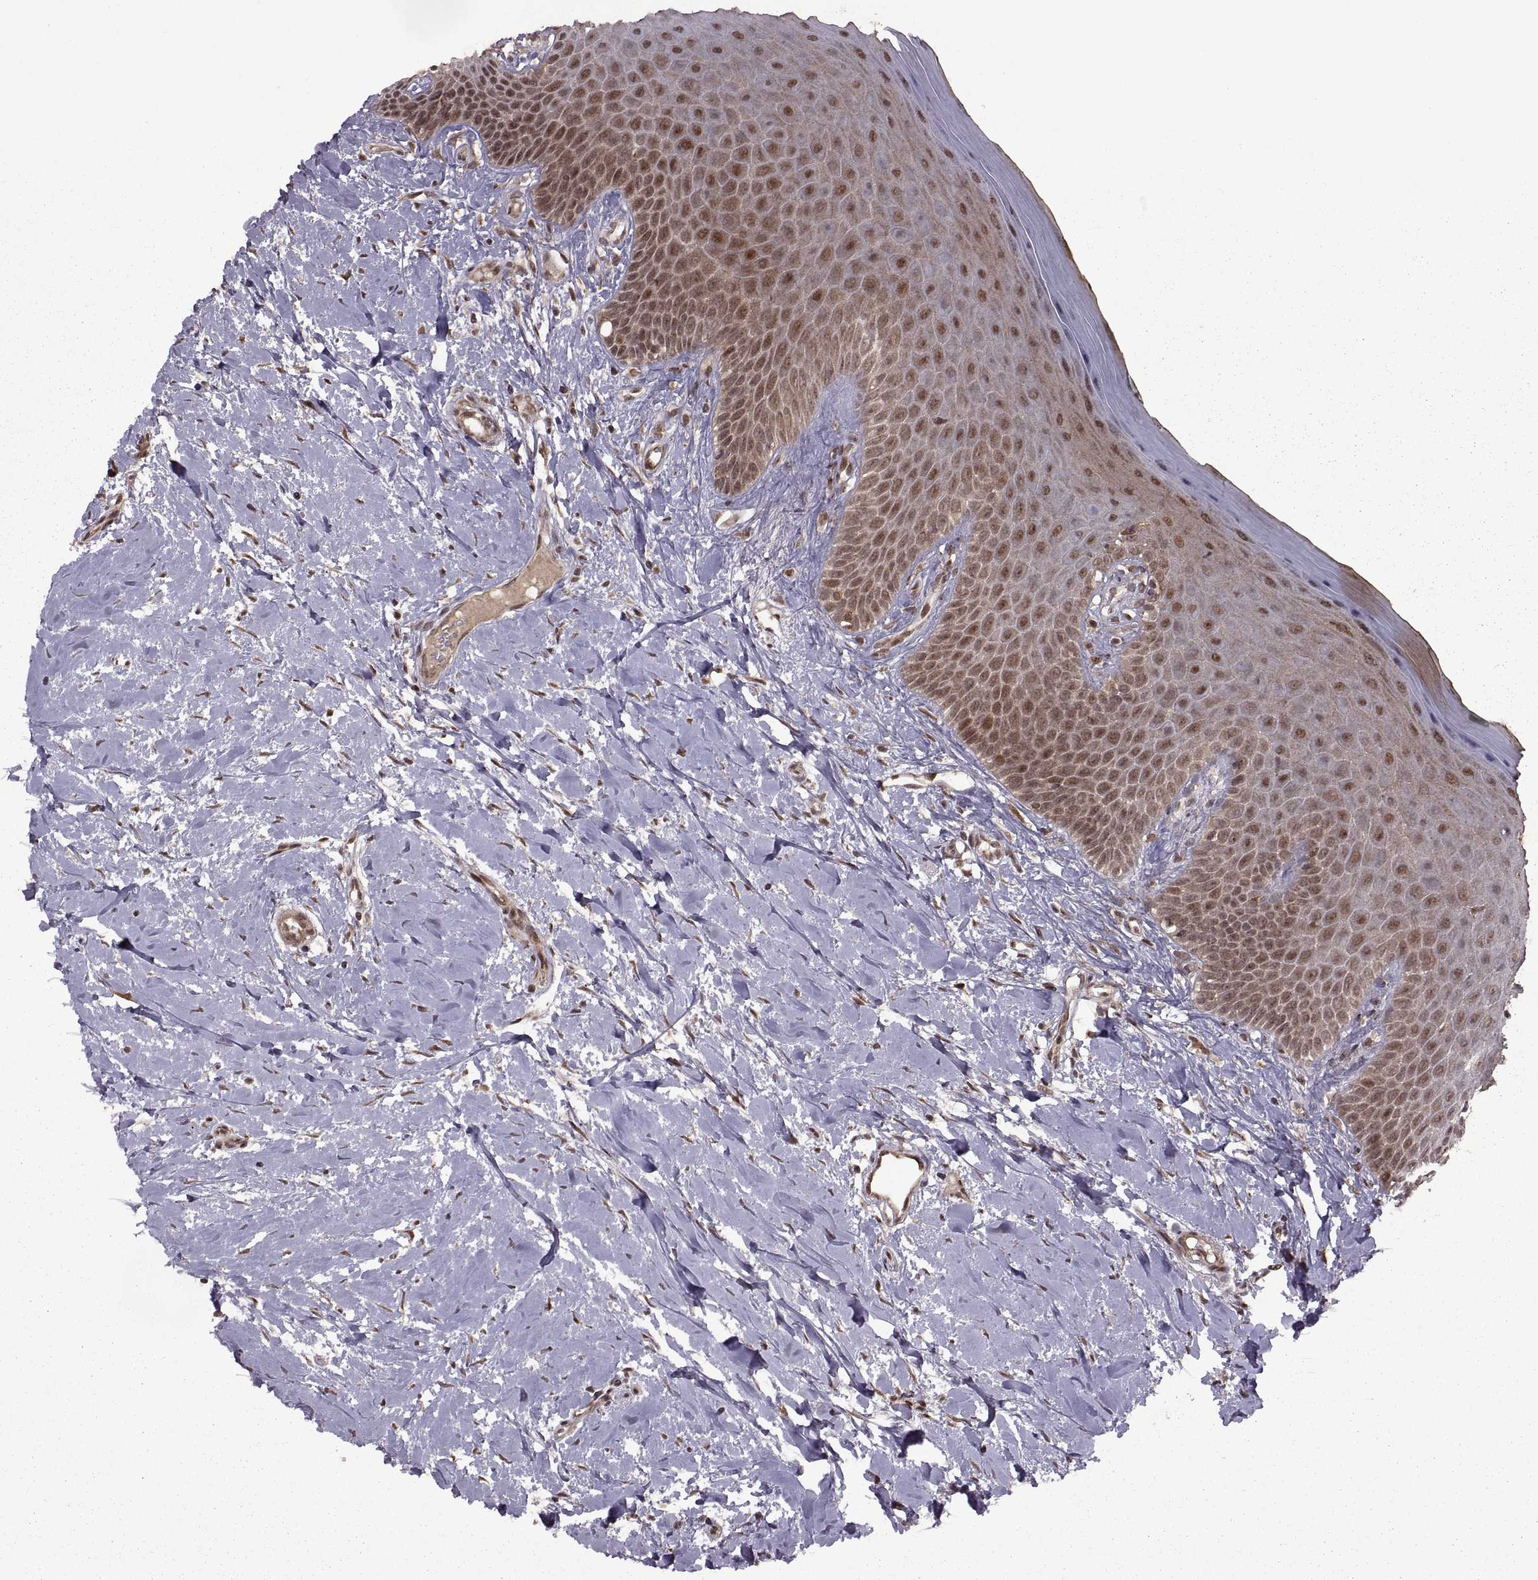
{"staining": {"intensity": "moderate", "quantity": ">75%", "location": "cytoplasmic/membranous,nuclear"}, "tissue": "oral mucosa", "cell_type": "Squamous epithelial cells", "image_type": "normal", "snomed": [{"axis": "morphology", "description": "Normal tissue, NOS"}, {"axis": "topography", "description": "Oral tissue"}], "caption": "IHC histopathology image of normal oral mucosa: human oral mucosa stained using IHC demonstrates medium levels of moderate protein expression localized specifically in the cytoplasmic/membranous,nuclear of squamous epithelial cells, appearing as a cytoplasmic/membranous,nuclear brown color.", "gene": "PTOV1", "patient": {"sex": "female", "age": 43}}